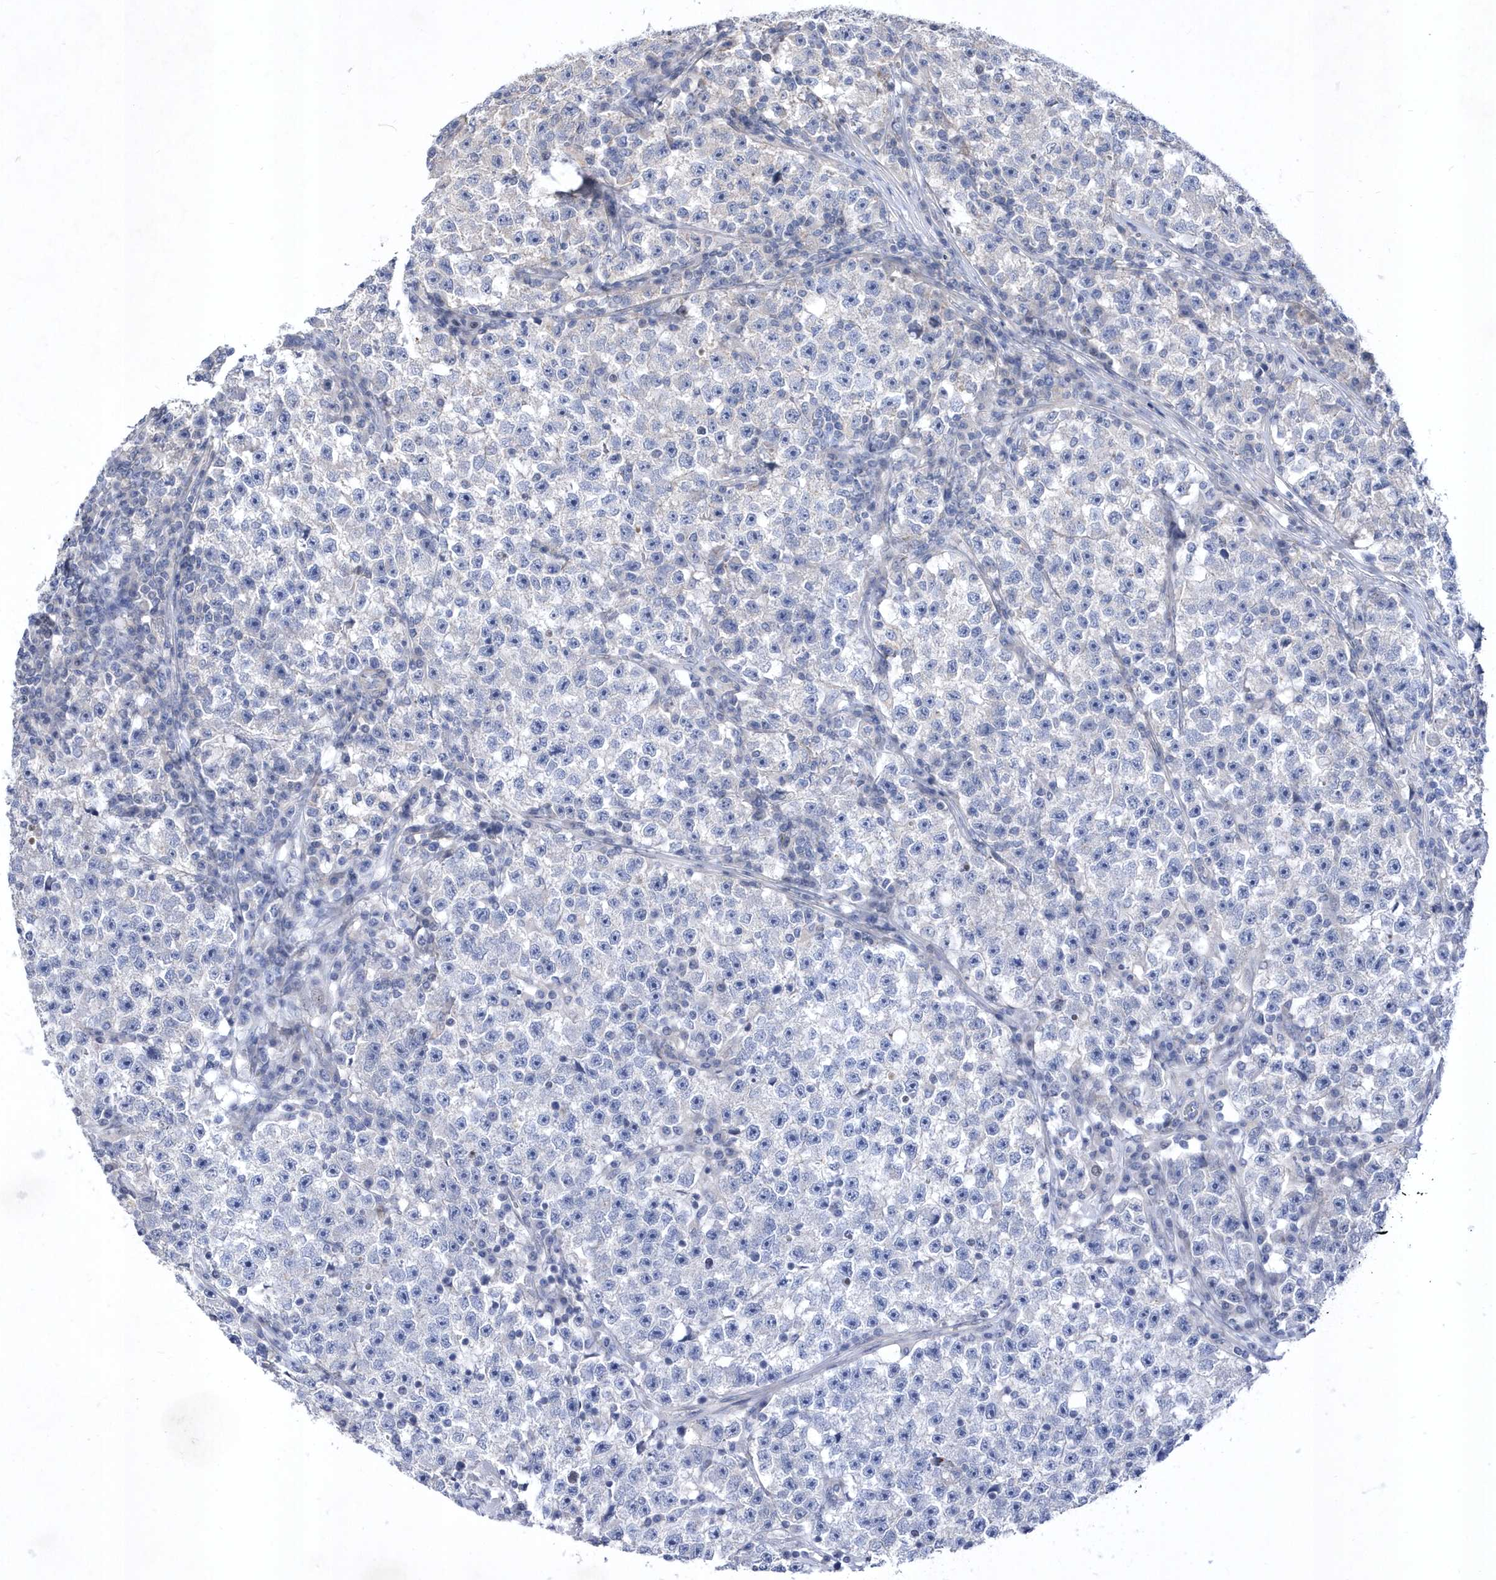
{"staining": {"intensity": "negative", "quantity": "none", "location": "none"}, "tissue": "testis cancer", "cell_type": "Tumor cells", "image_type": "cancer", "snomed": [{"axis": "morphology", "description": "Seminoma, NOS"}, {"axis": "topography", "description": "Testis"}], "caption": "Immunohistochemistry (IHC) image of testis cancer stained for a protein (brown), which reveals no expression in tumor cells.", "gene": "LONRF2", "patient": {"sex": "male", "age": 22}}